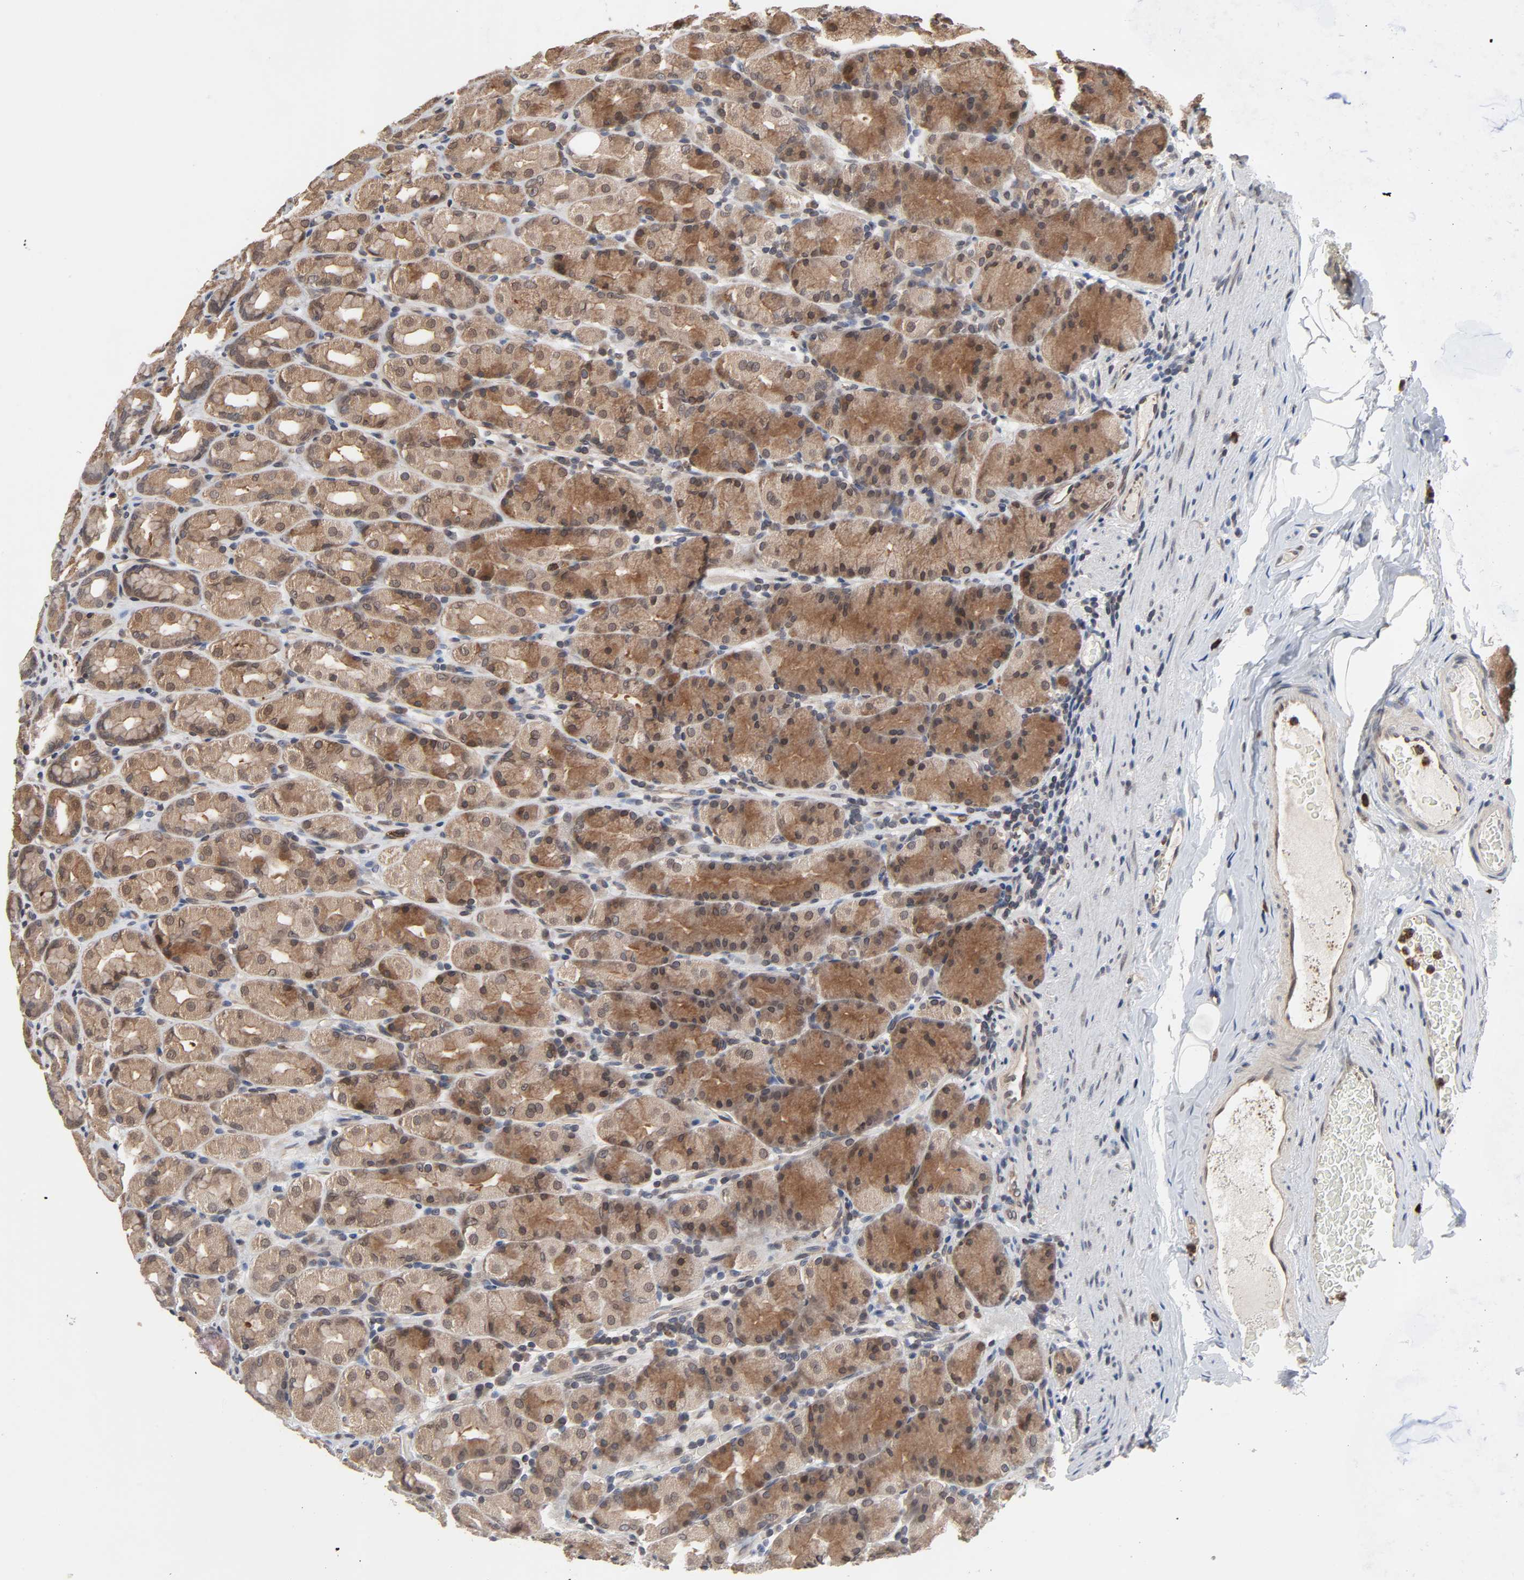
{"staining": {"intensity": "moderate", "quantity": ">75%", "location": "cytoplasmic/membranous,nuclear"}, "tissue": "stomach", "cell_type": "Glandular cells", "image_type": "normal", "snomed": [{"axis": "morphology", "description": "Normal tissue, NOS"}, {"axis": "topography", "description": "Stomach, upper"}], "caption": "Protein positivity by IHC displays moderate cytoplasmic/membranous,nuclear positivity in about >75% of glandular cells in normal stomach. (Brightfield microscopy of DAB IHC at high magnification).", "gene": "CCDC175", "patient": {"sex": "male", "age": 68}}